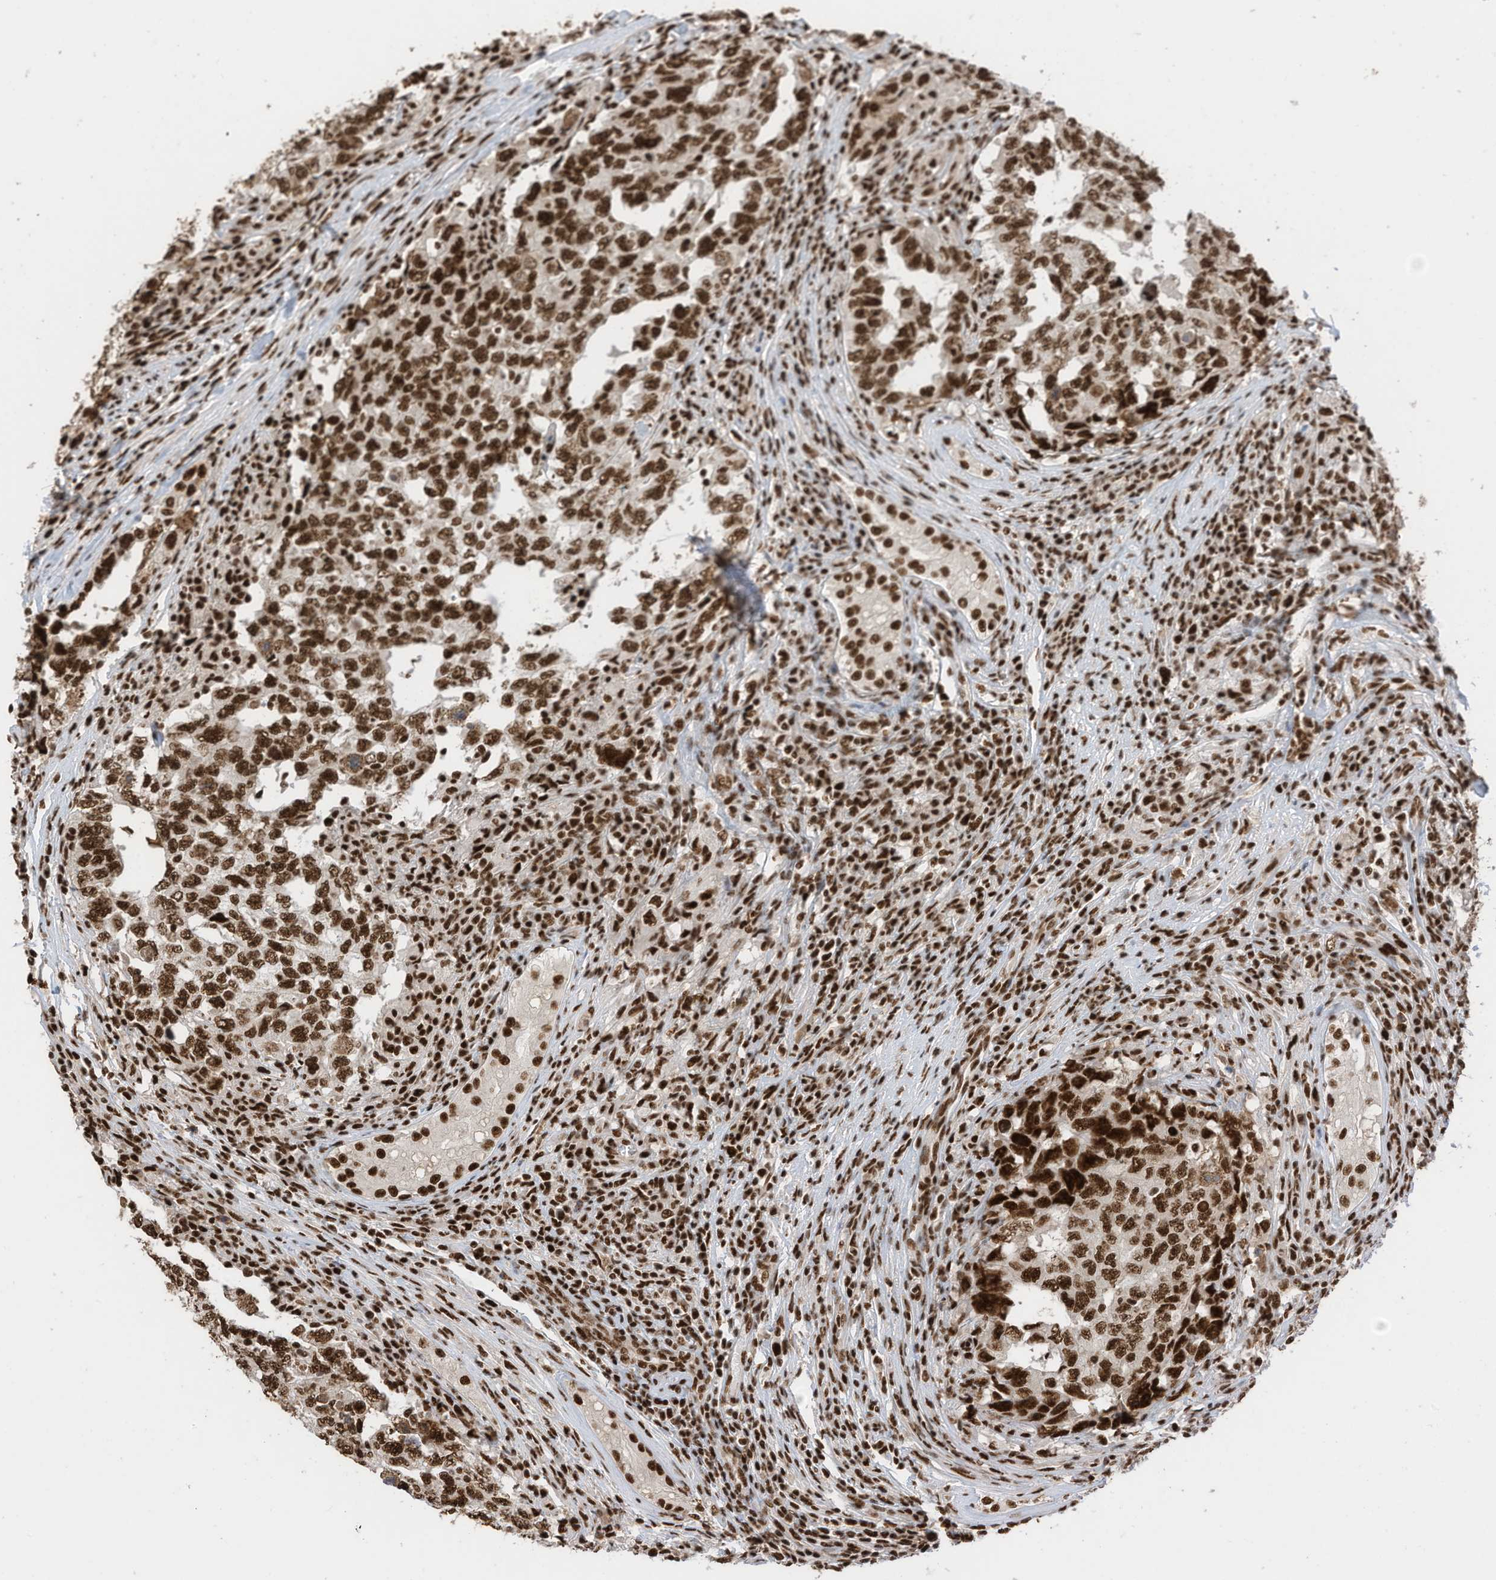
{"staining": {"intensity": "strong", "quantity": ">75%", "location": "nuclear"}, "tissue": "testis cancer", "cell_type": "Tumor cells", "image_type": "cancer", "snomed": [{"axis": "morphology", "description": "Carcinoma, Embryonal, NOS"}, {"axis": "topography", "description": "Testis"}], "caption": "Testis embryonal carcinoma stained for a protein demonstrates strong nuclear positivity in tumor cells.", "gene": "SF3A3", "patient": {"sex": "male", "age": 26}}